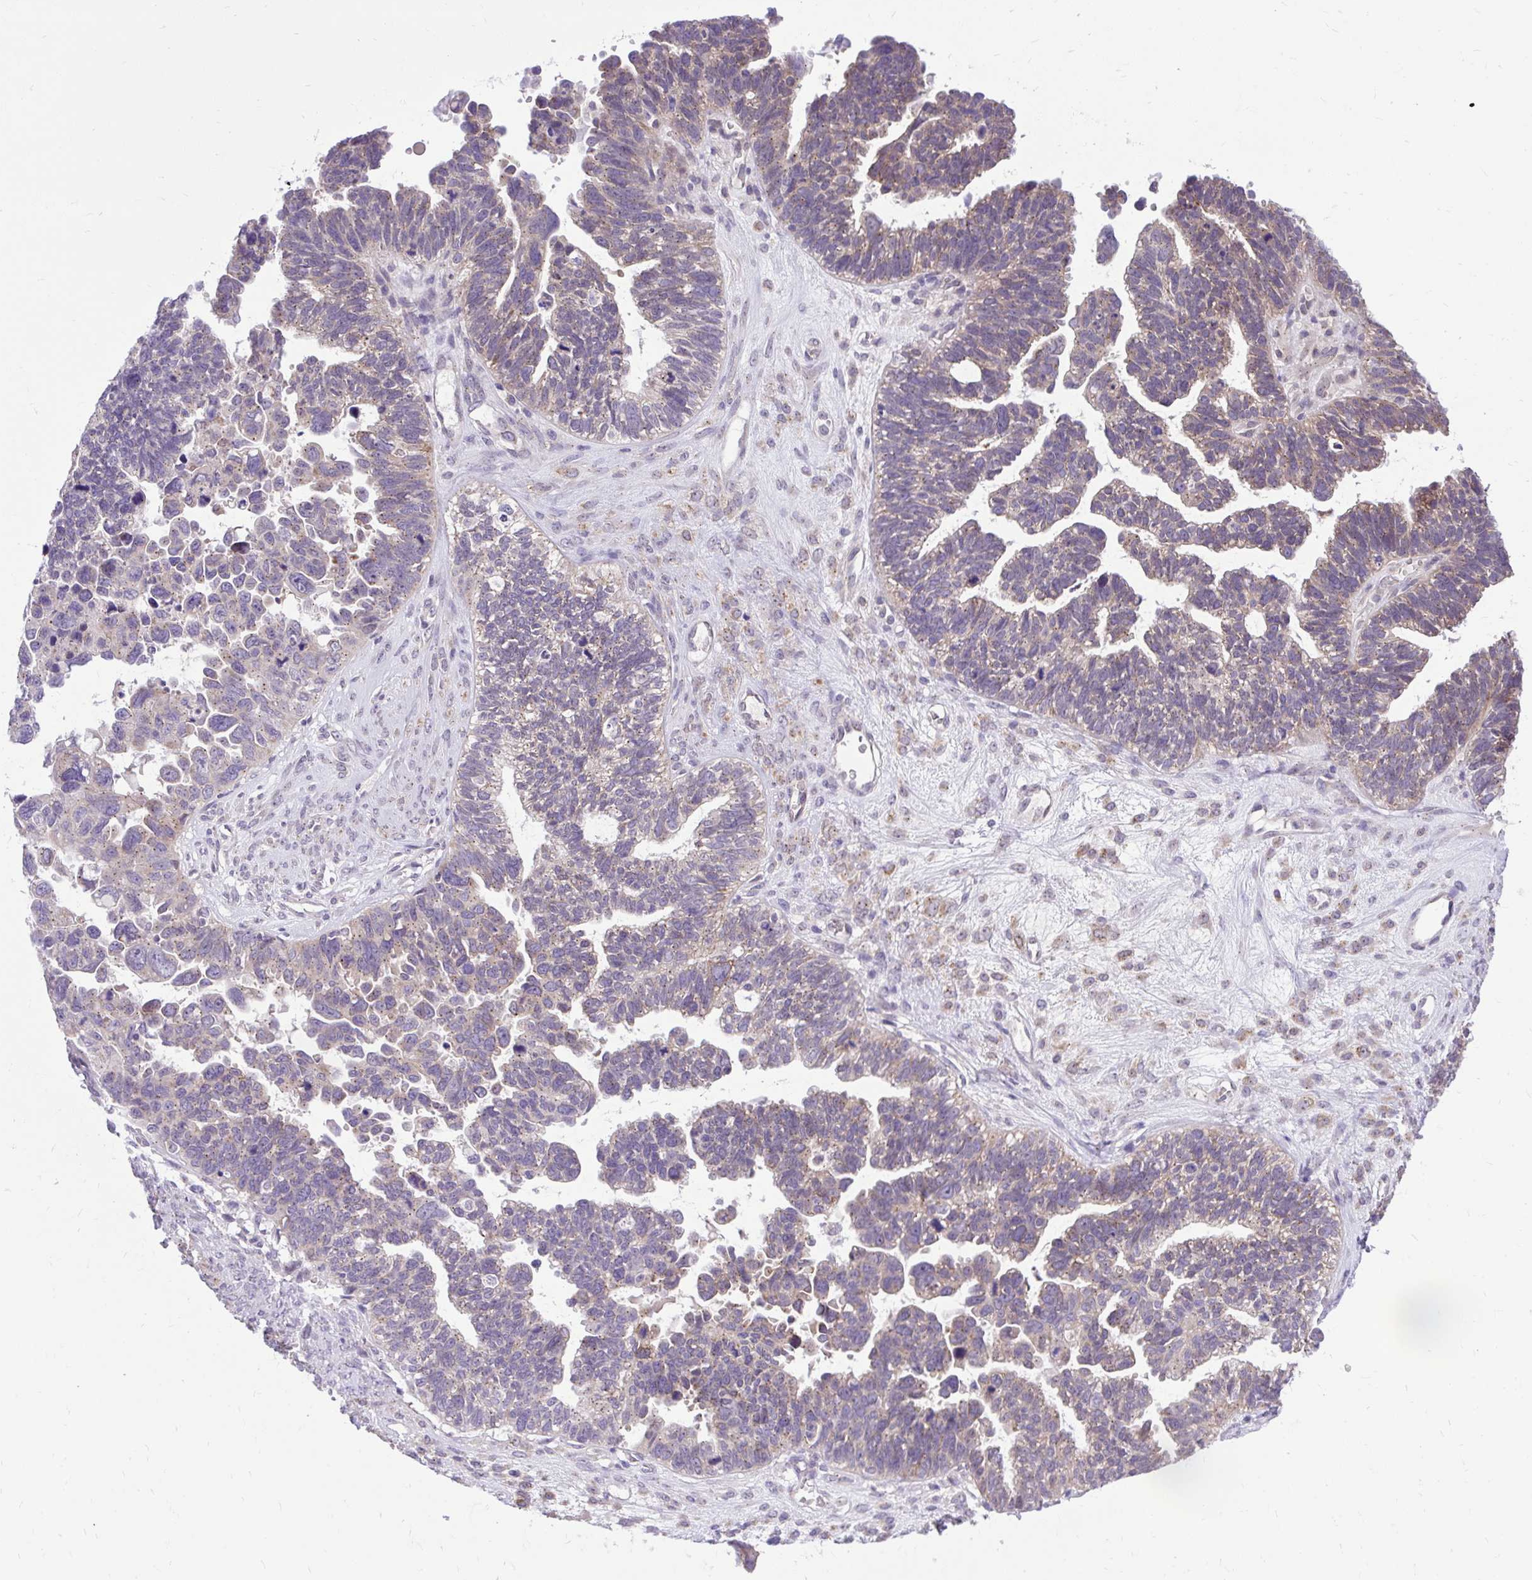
{"staining": {"intensity": "weak", "quantity": "25%-75%", "location": "cytoplasmic/membranous"}, "tissue": "ovarian cancer", "cell_type": "Tumor cells", "image_type": "cancer", "snomed": [{"axis": "morphology", "description": "Cystadenocarcinoma, serous, NOS"}, {"axis": "topography", "description": "Ovary"}], "caption": "Ovarian cancer stained with a protein marker reveals weak staining in tumor cells.", "gene": "CEACAM18", "patient": {"sex": "female", "age": 60}}